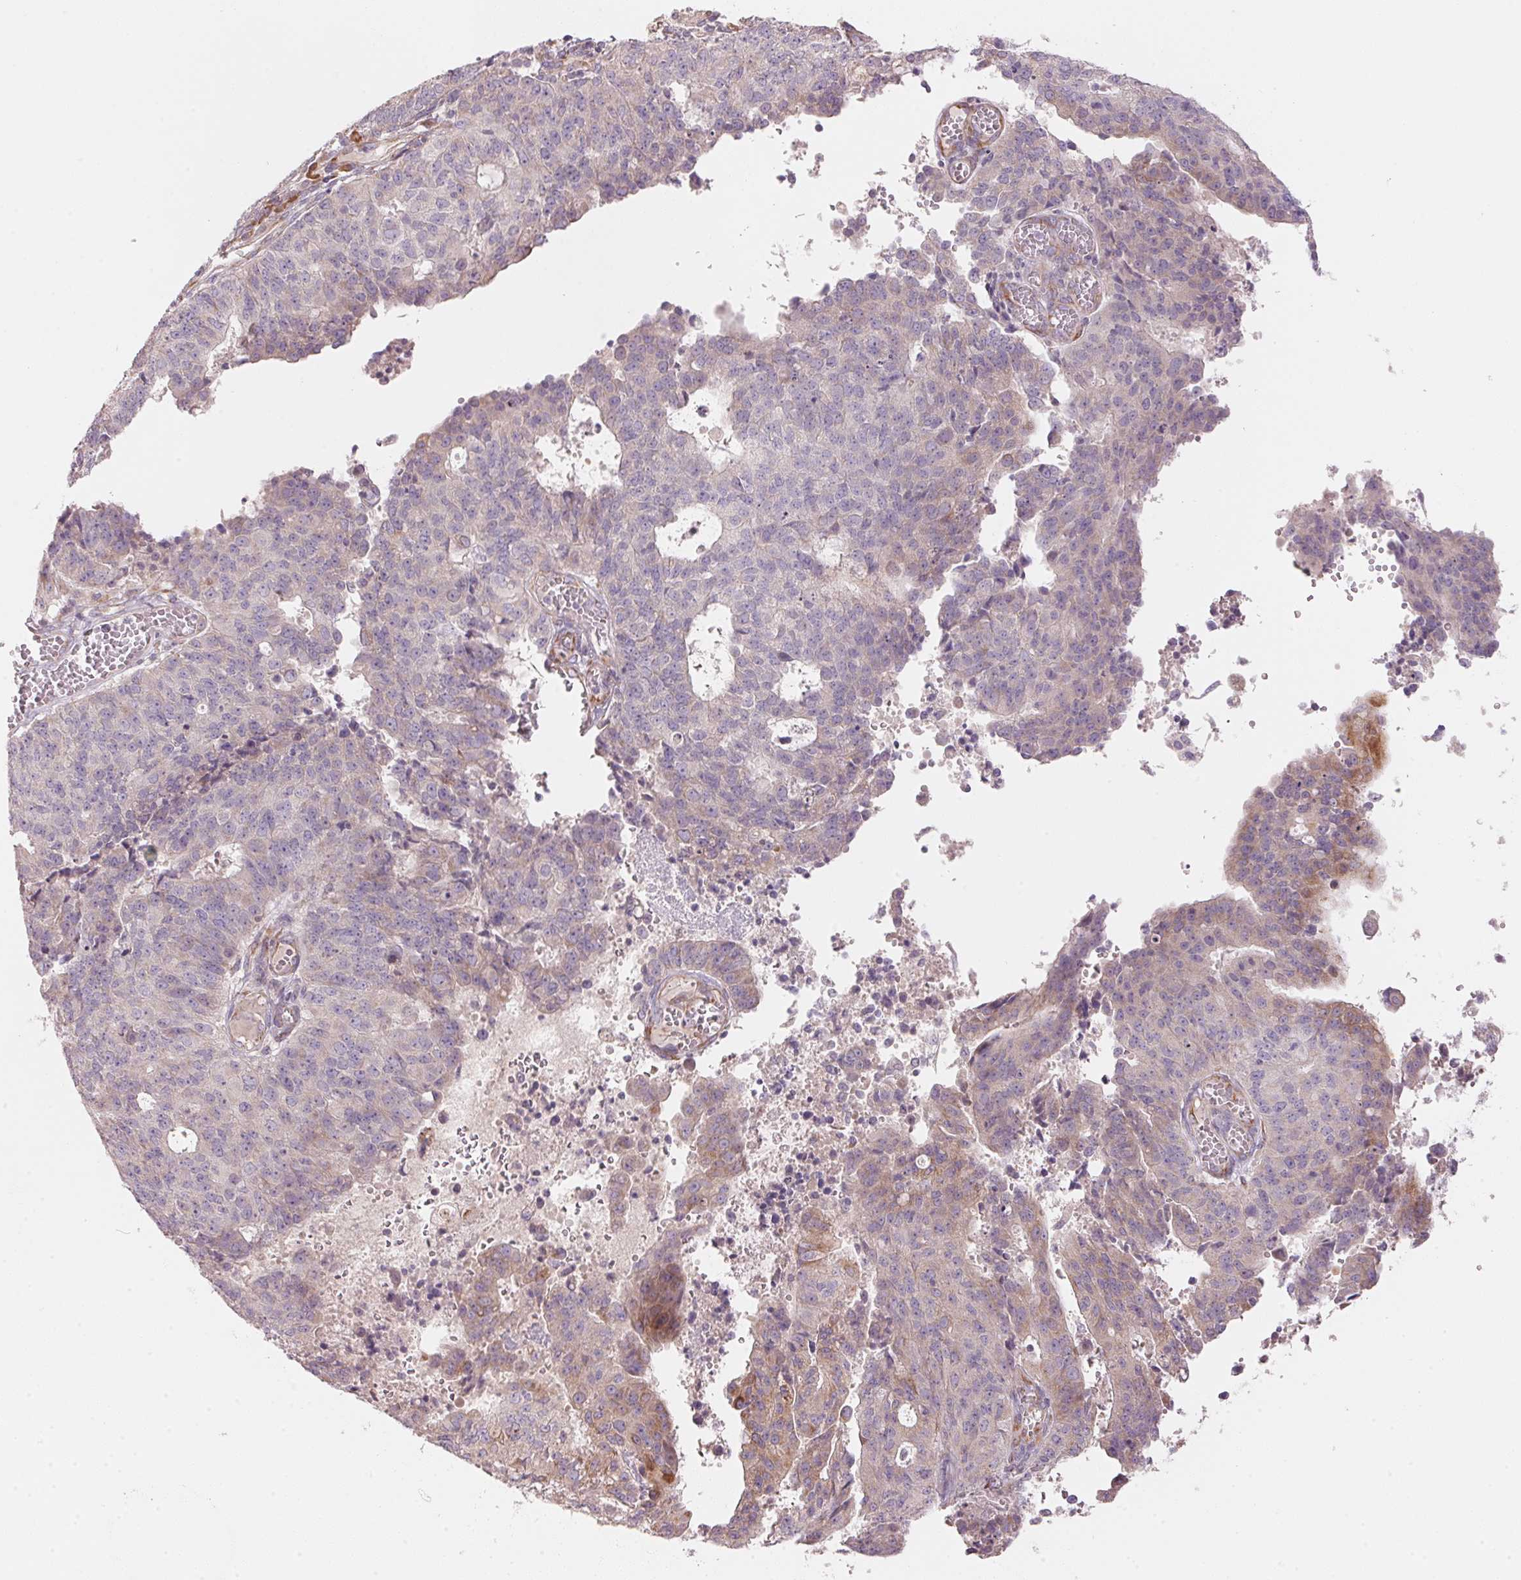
{"staining": {"intensity": "weak", "quantity": "<25%", "location": "cytoplasmic/membranous"}, "tissue": "endometrial cancer", "cell_type": "Tumor cells", "image_type": "cancer", "snomed": [{"axis": "morphology", "description": "Adenocarcinoma, NOS"}, {"axis": "topography", "description": "Endometrium"}], "caption": "There is no significant expression in tumor cells of endometrial cancer. The staining is performed using DAB brown chromogen with nuclei counter-stained in using hematoxylin.", "gene": "BLOC1S2", "patient": {"sex": "female", "age": 82}}